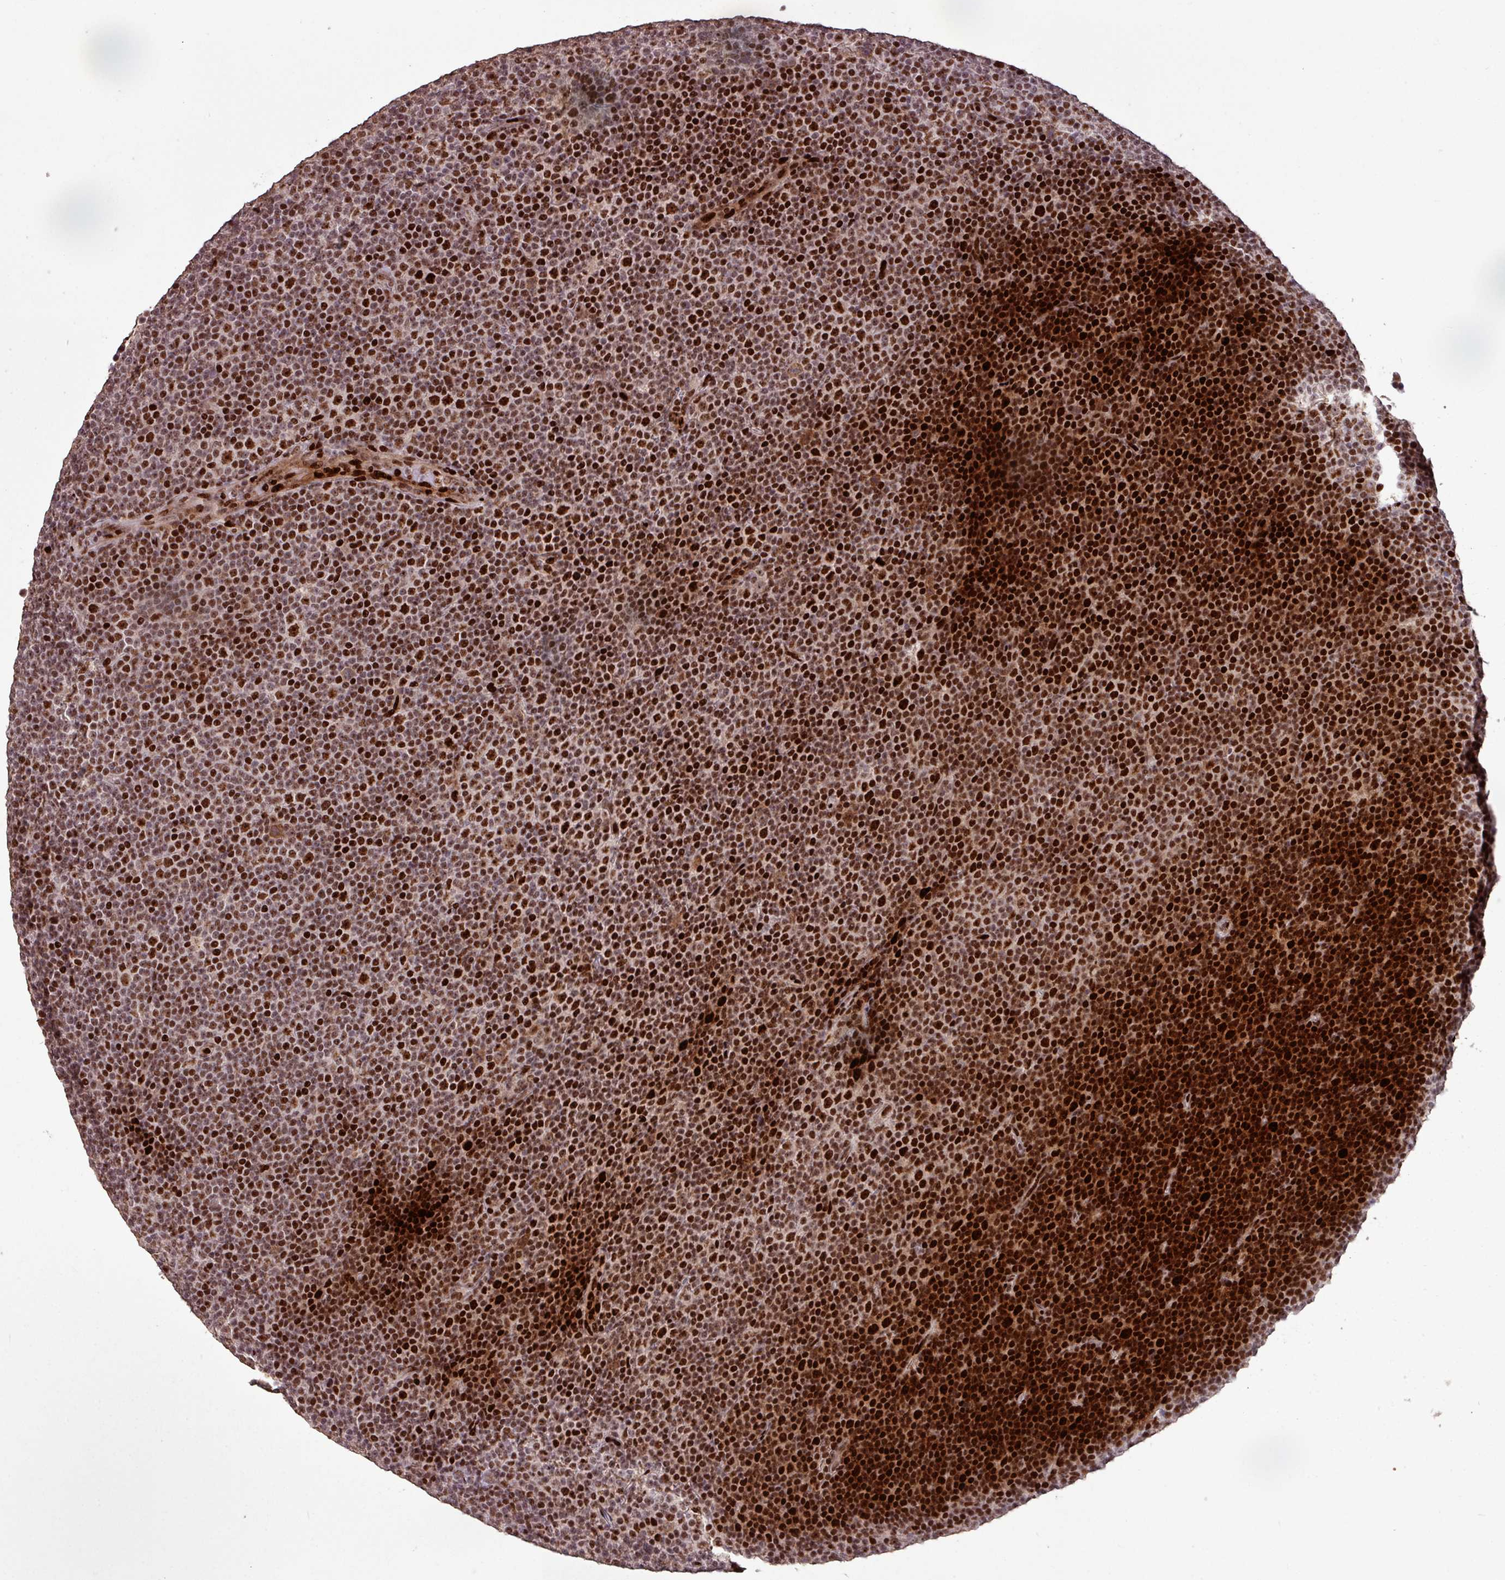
{"staining": {"intensity": "strong", "quantity": ">75%", "location": "nuclear"}, "tissue": "lymphoma", "cell_type": "Tumor cells", "image_type": "cancer", "snomed": [{"axis": "morphology", "description": "Malignant lymphoma, non-Hodgkin's type, Low grade"}, {"axis": "topography", "description": "Lymph node"}], "caption": "This photomicrograph shows immunohistochemistry staining of human low-grade malignant lymphoma, non-Hodgkin's type, with high strong nuclear positivity in approximately >75% of tumor cells.", "gene": "ZNF709", "patient": {"sex": "female", "age": 67}}